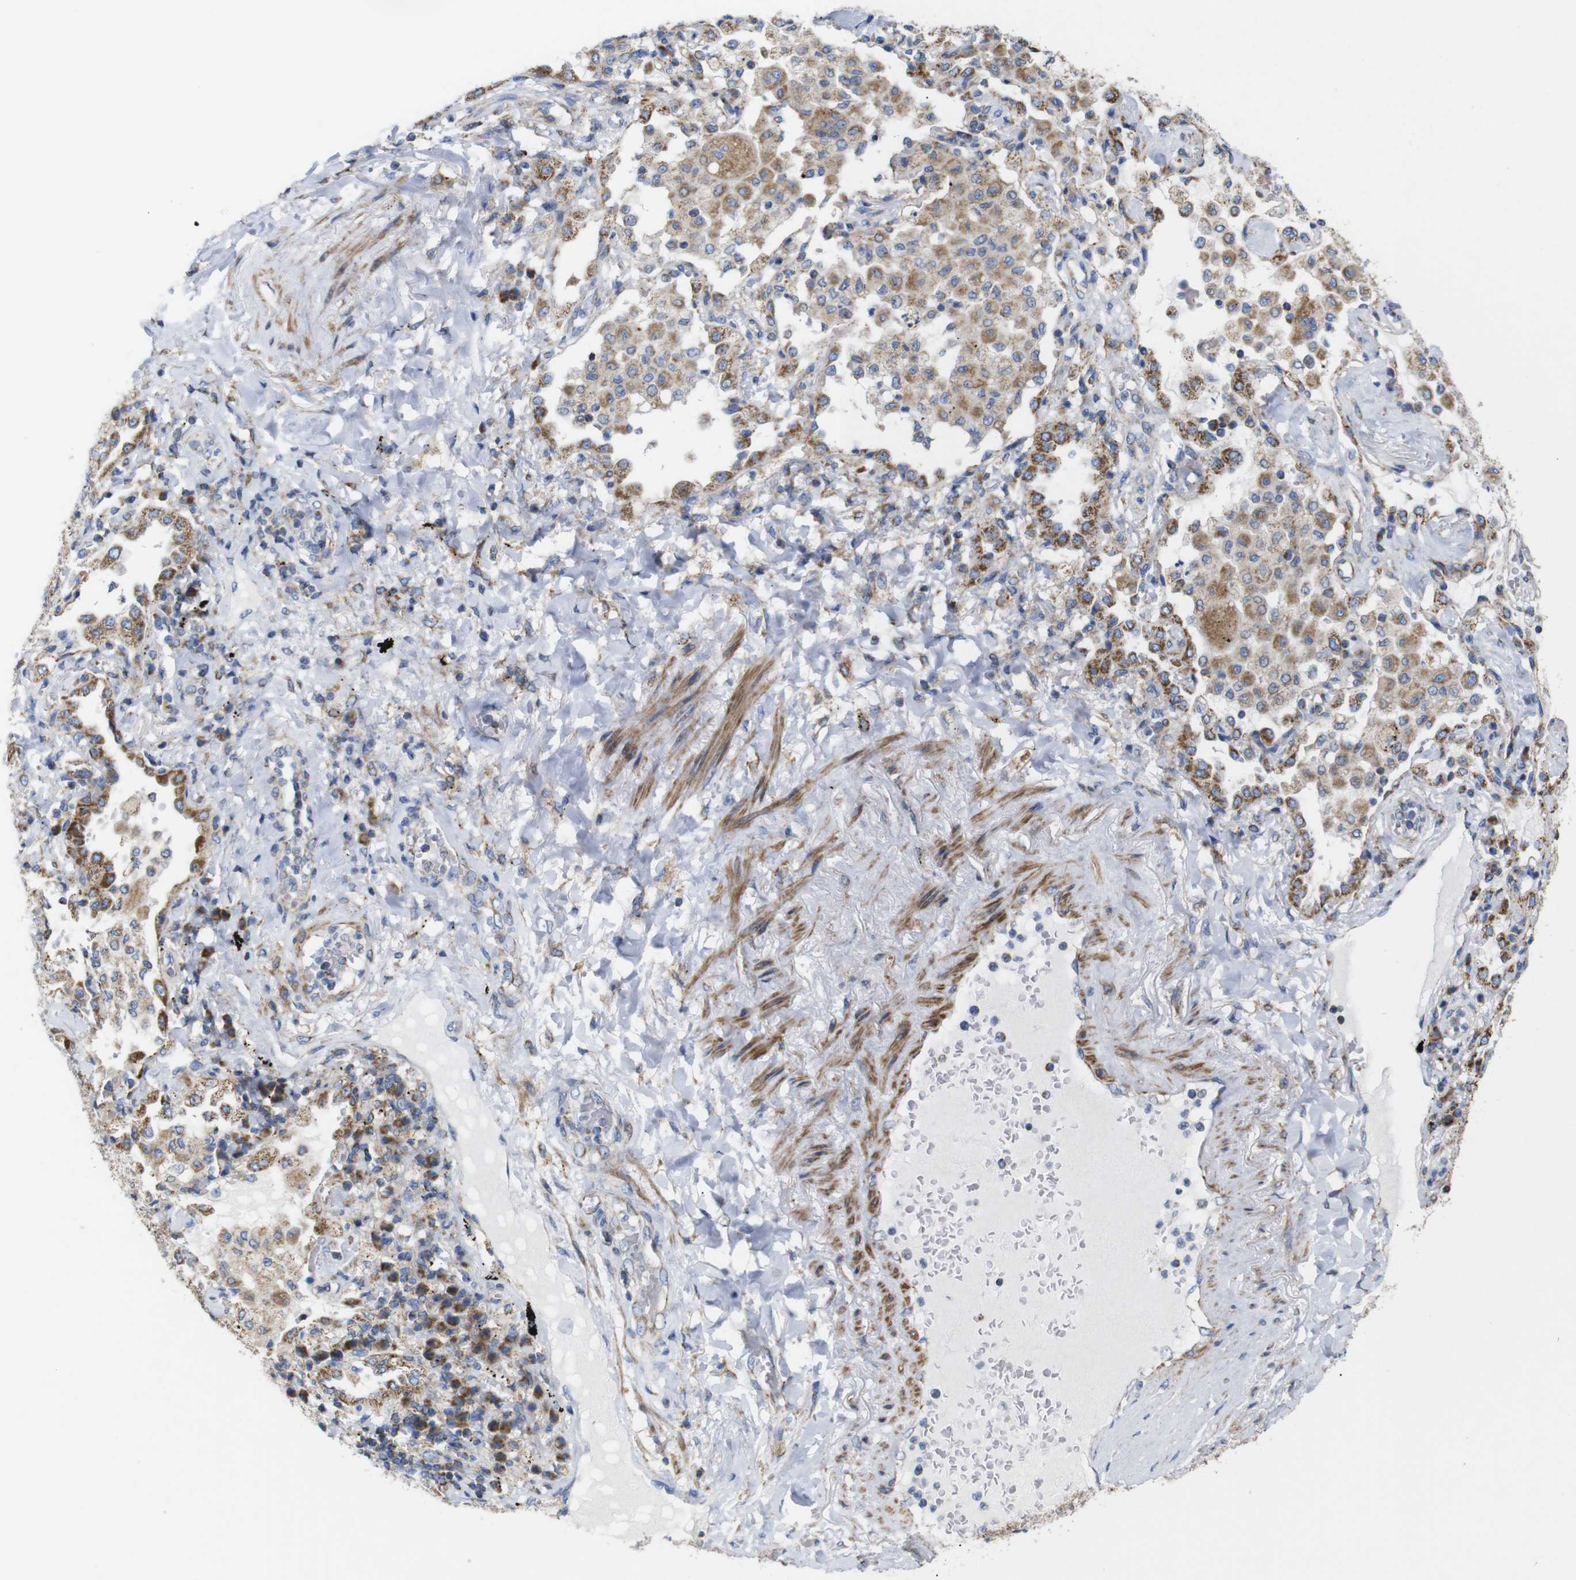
{"staining": {"intensity": "moderate", "quantity": ">75%", "location": "cytoplasmic/membranous"}, "tissue": "lung cancer", "cell_type": "Tumor cells", "image_type": "cancer", "snomed": [{"axis": "morphology", "description": "Normal tissue, NOS"}, {"axis": "morphology", "description": "Adenocarcinoma, NOS"}, {"axis": "topography", "description": "Bronchus"}, {"axis": "topography", "description": "Lung"}], "caption": "Protein staining demonstrates moderate cytoplasmic/membranous positivity in about >75% of tumor cells in lung adenocarcinoma. (Brightfield microscopy of DAB IHC at high magnification).", "gene": "FAM171B", "patient": {"sex": "female", "age": 70}}